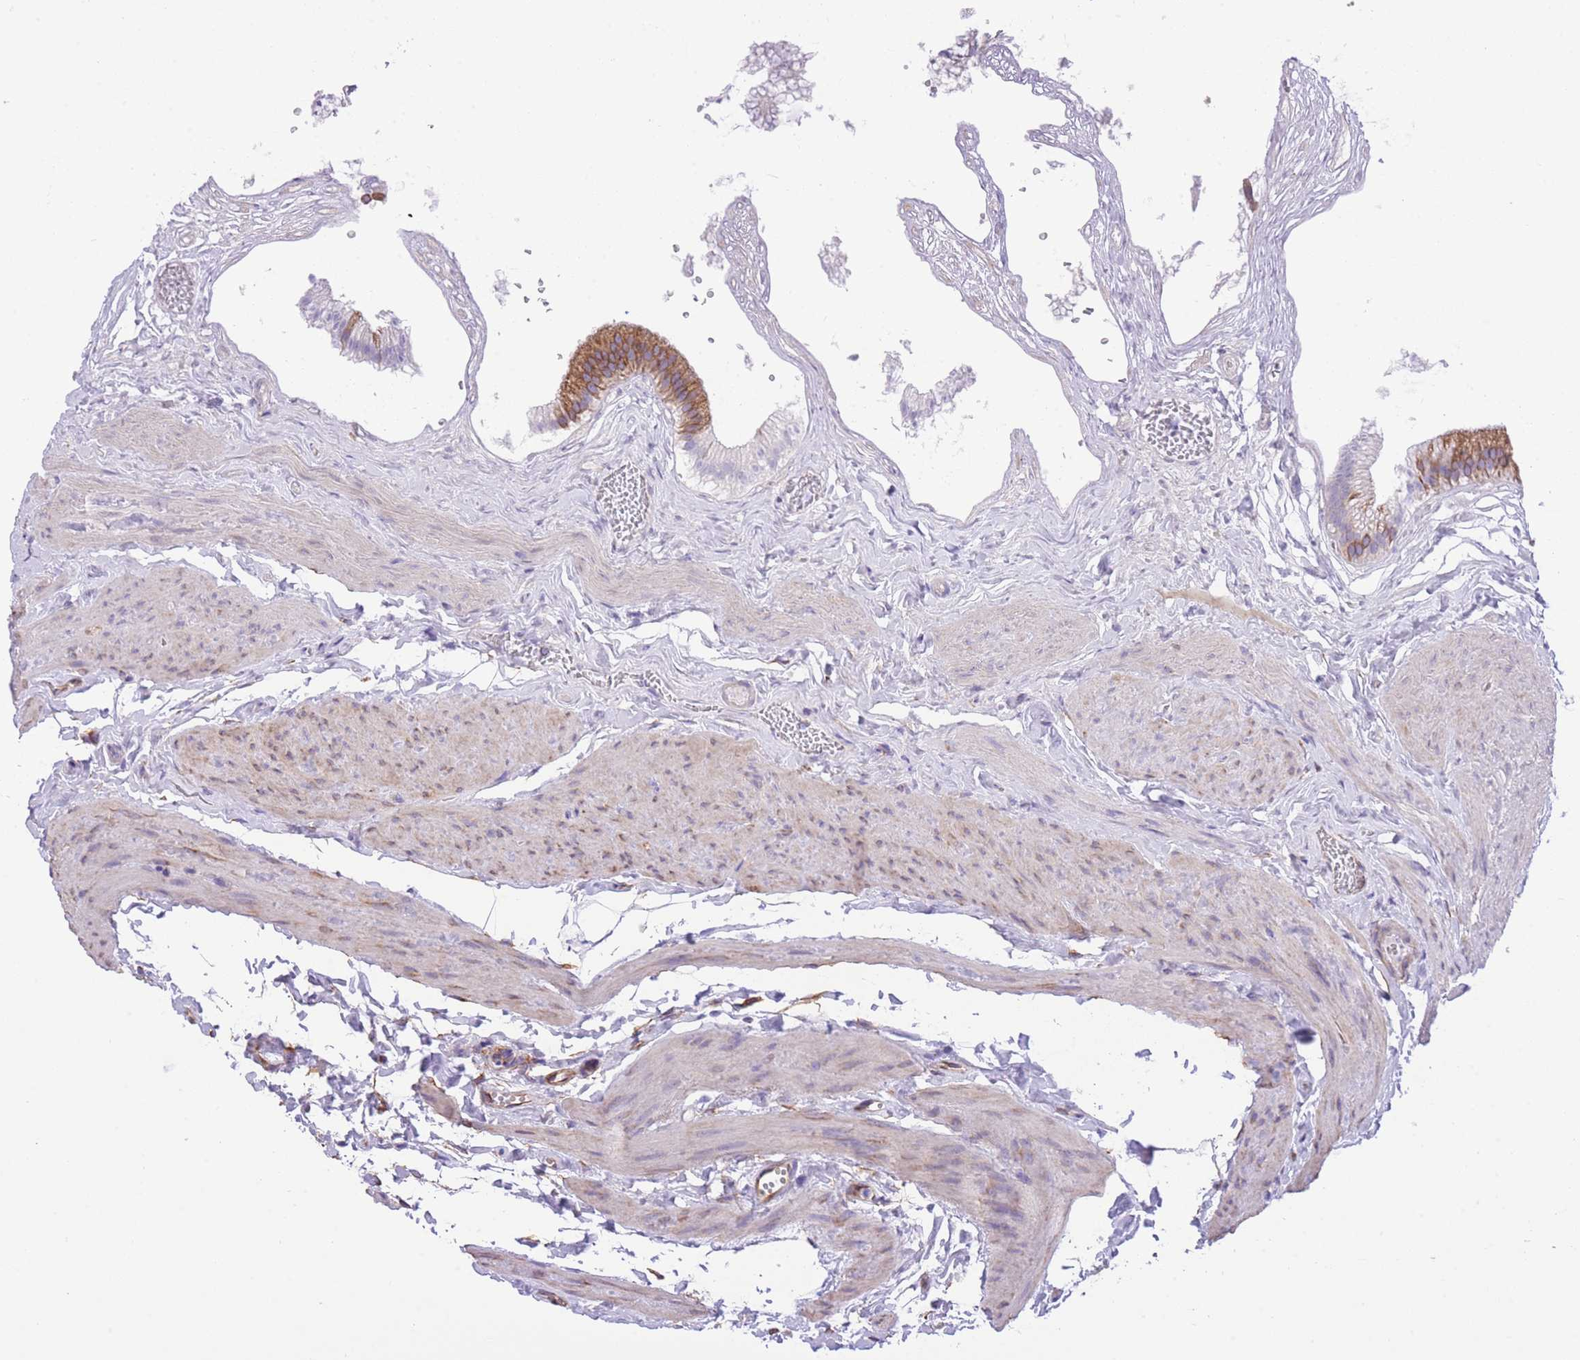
{"staining": {"intensity": "moderate", "quantity": ">75%", "location": "cytoplasmic/membranous"}, "tissue": "gallbladder", "cell_type": "Glandular cells", "image_type": "normal", "snomed": [{"axis": "morphology", "description": "Normal tissue, NOS"}, {"axis": "topography", "description": "Gallbladder"}], "caption": "Immunohistochemical staining of benign human gallbladder reveals medium levels of moderate cytoplasmic/membranous staining in about >75% of glandular cells. (Stains: DAB (3,3'-diaminobenzidine) in brown, nuclei in blue, Microscopy: brightfield microscopy at high magnification).", "gene": "RHOU", "patient": {"sex": "female", "age": 54}}